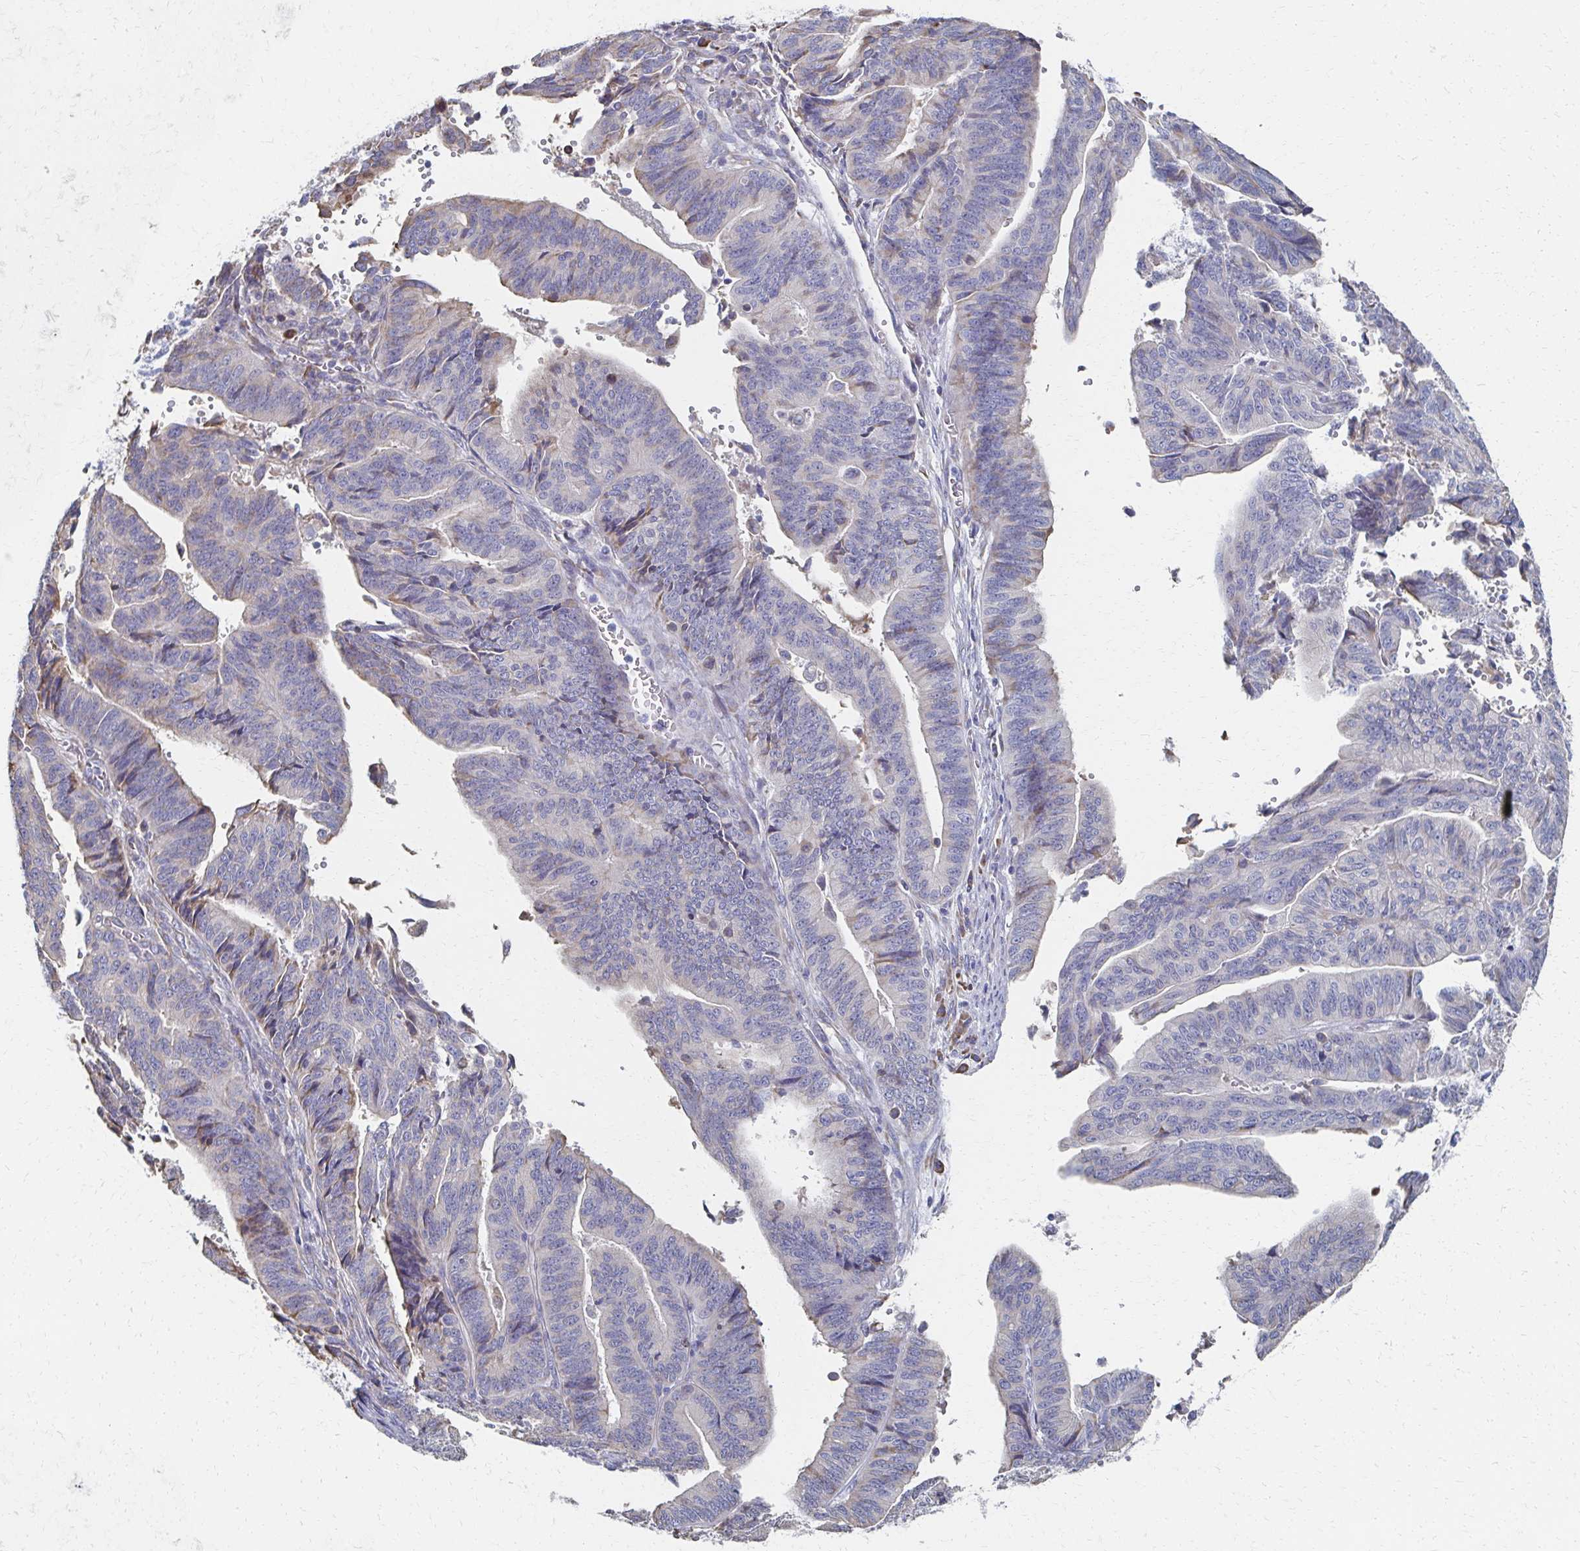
{"staining": {"intensity": "negative", "quantity": "none", "location": "none"}, "tissue": "endometrial cancer", "cell_type": "Tumor cells", "image_type": "cancer", "snomed": [{"axis": "morphology", "description": "Adenocarcinoma, NOS"}, {"axis": "topography", "description": "Endometrium"}], "caption": "Immunohistochemical staining of human endometrial adenocarcinoma shows no significant staining in tumor cells.", "gene": "ATP1A3", "patient": {"sex": "female", "age": 65}}